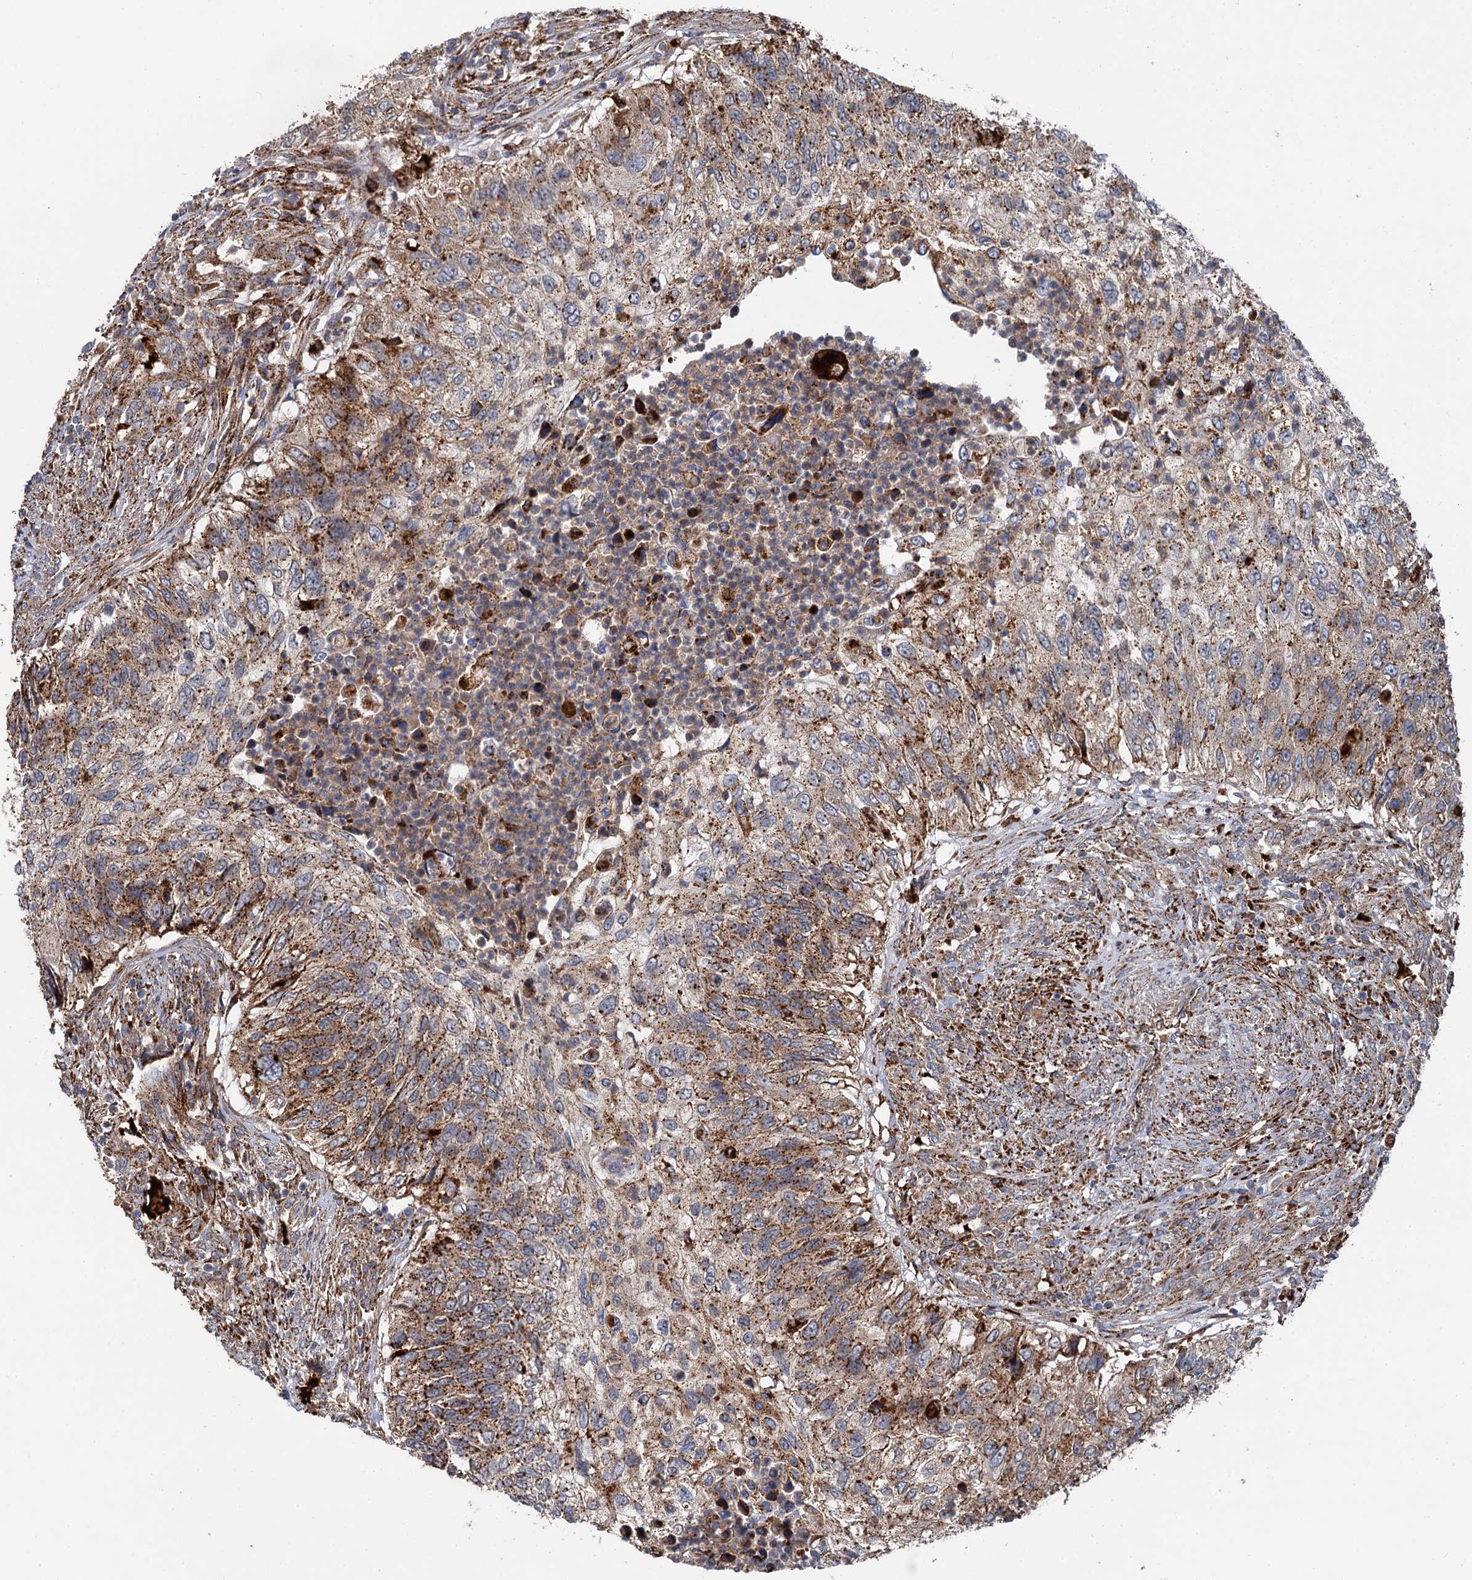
{"staining": {"intensity": "strong", "quantity": ">75%", "location": "cytoplasmic/membranous"}, "tissue": "urothelial cancer", "cell_type": "Tumor cells", "image_type": "cancer", "snomed": [{"axis": "morphology", "description": "Urothelial carcinoma, High grade"}, {"axis": "topography", "description": "Urinary bladder"}], "caption": "High-magnification brightfield microscopy of urothelial cancer stained with DAB (brown) and counterstained with hematoxylin (blue). tumor cells exhibit strong cytoplasmic/membranous staining is identified in approximately>75% of cells.", "gene": "GBA1", "patient": {"sex": "female", "age": 60}}